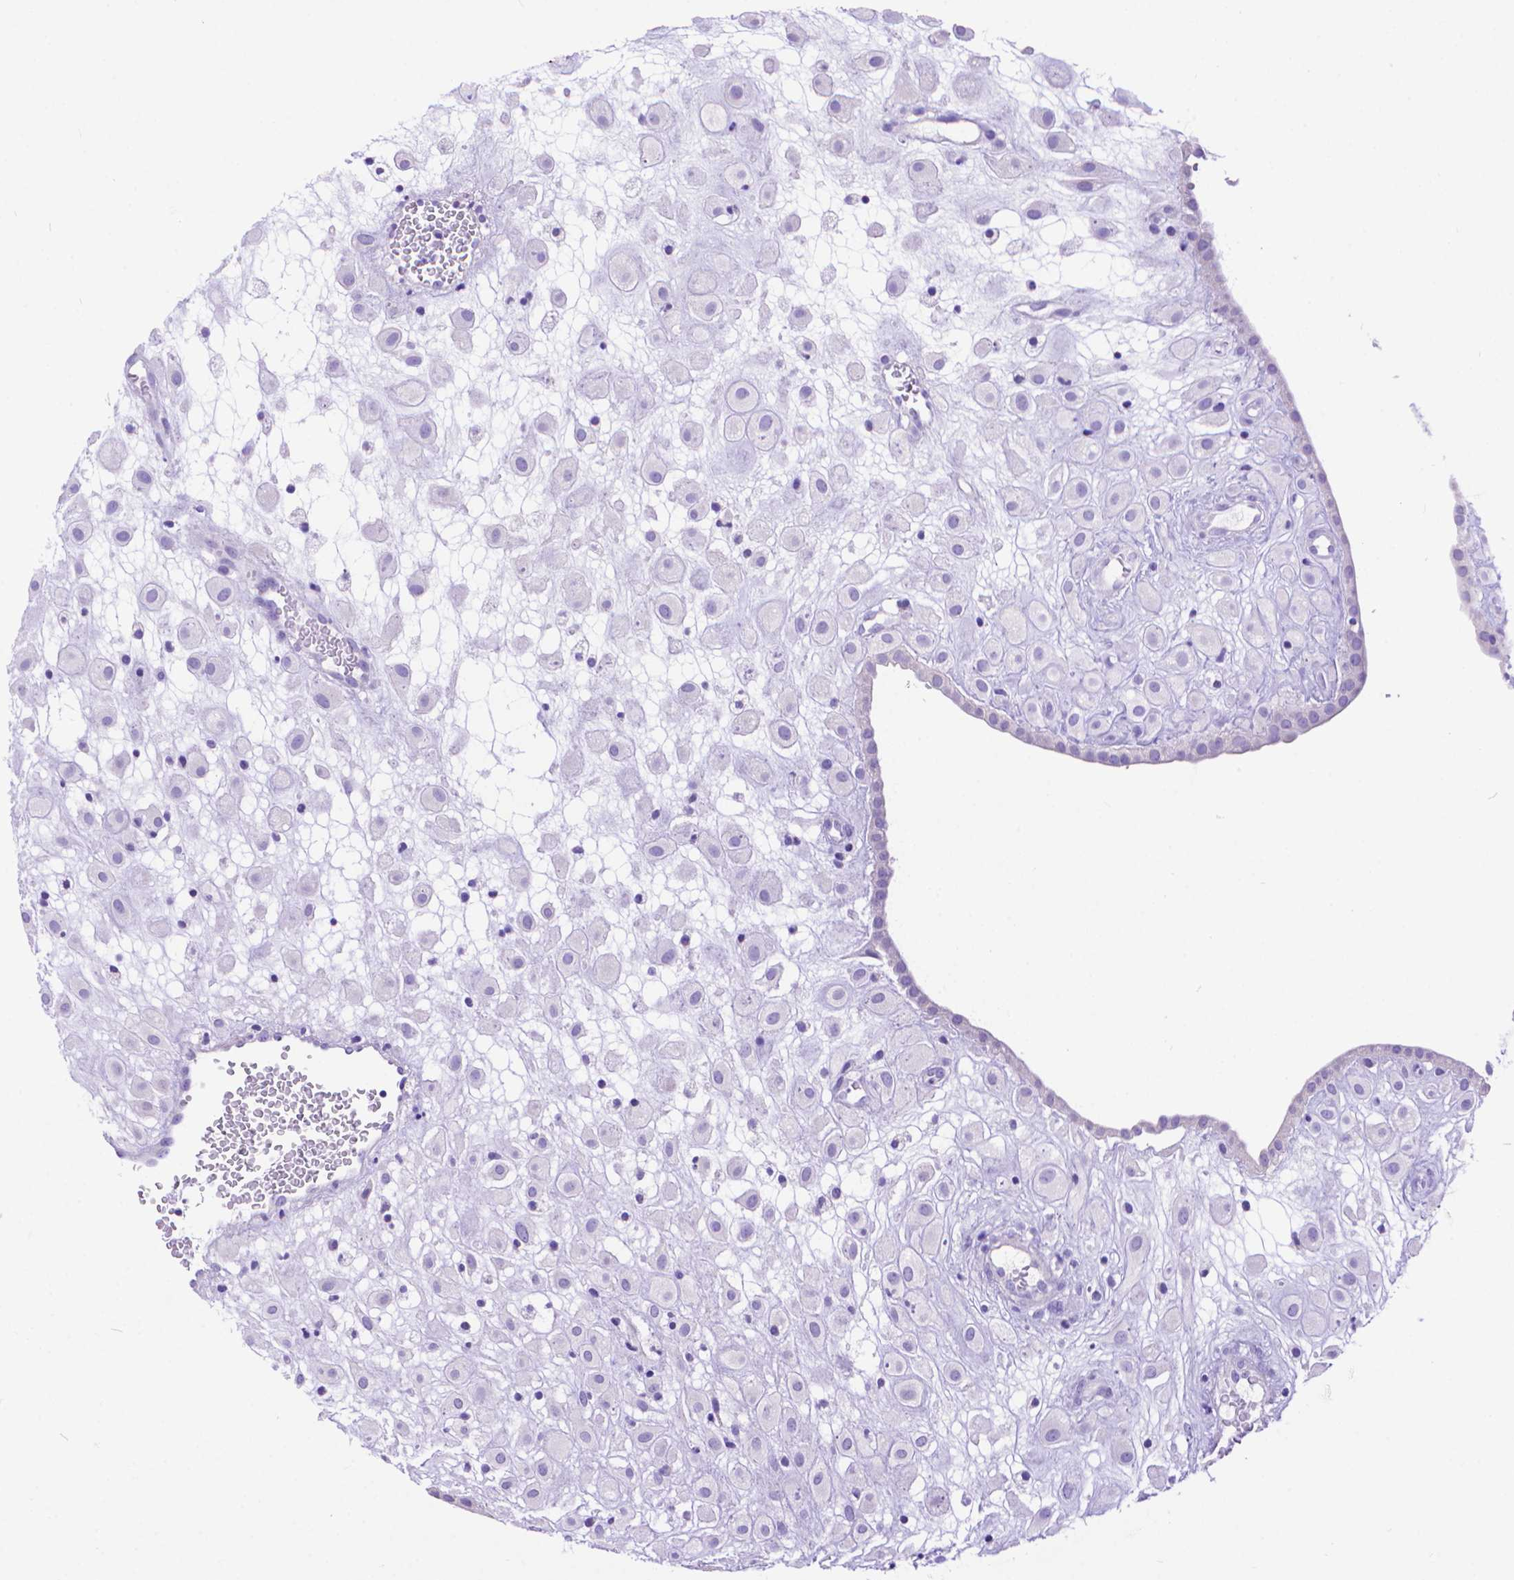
{"staining": {"intensity": "negative", "quantity": "none", "location": "none"}, "tissue": "placenta", "cell_type": "Decidual cells", "image_type": "normal", "snomed": [{"axis": "morphology", "description": "Normal tissue, NOS"}, {"axis": "topography", "description": "Placenta"}], "caption": "An IHC histopathology image of benign placenta is shown. There is no staining in decidual cells of placenta.", "gene": "DHRS2", "patient": {"sex": "female", "age": 24}}